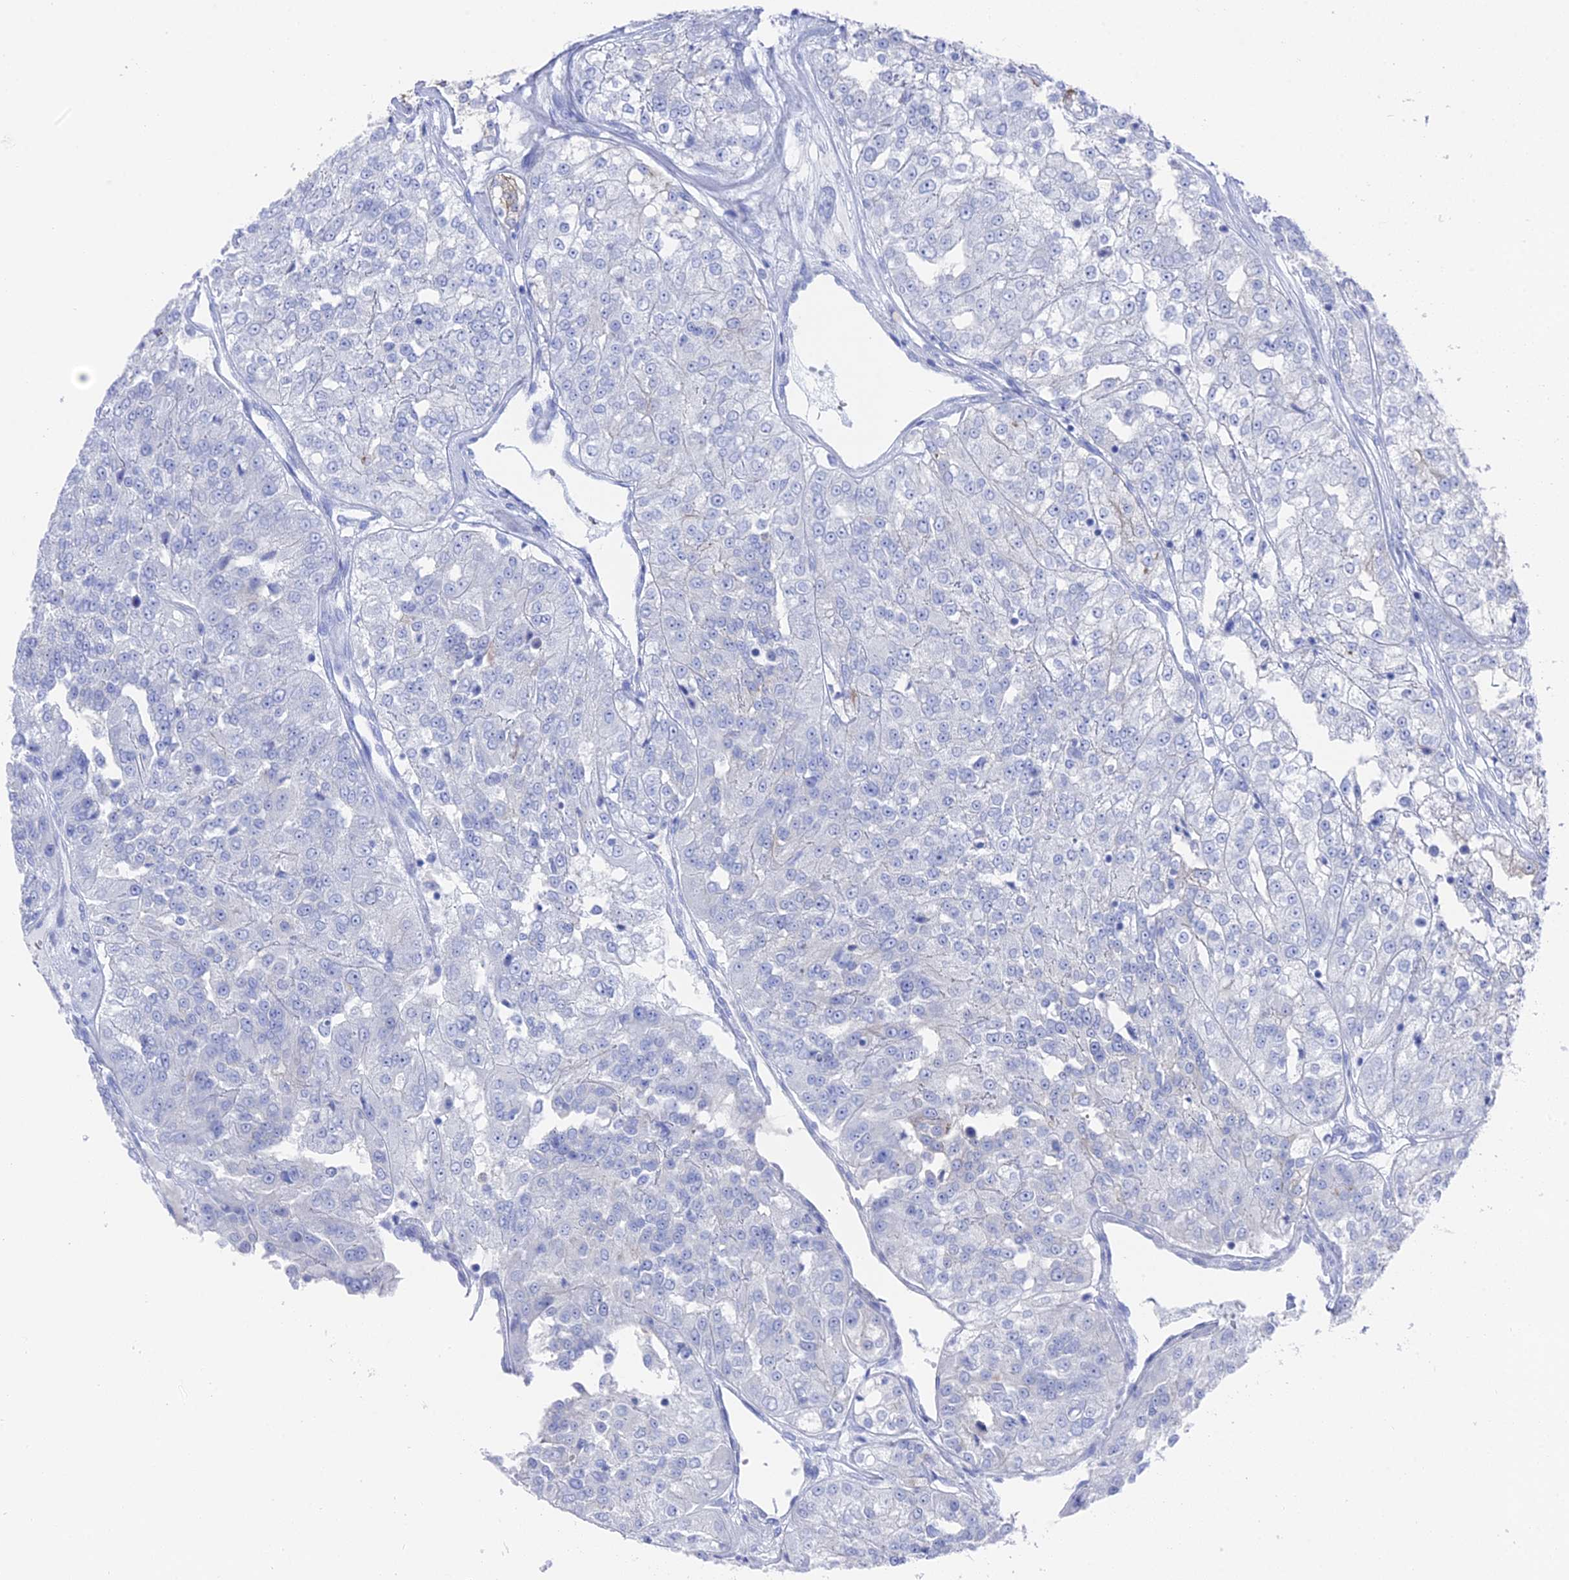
{"staining": {"intensity": "negative", "quantity": "none", "location": "none"}, "tissue": "renal cancer", "cell_type": "Tumor cells", "image_type": "cancer", "snomed": [{"axis": "morphology", "description": "Adenocarcinoma, NOS"}, {"axis": "topography", "description": "Kidney"}], "caption": "A photomicrograph of renal cancer stained for a protein shows no brown staining in tumor cells. (DAB (3,3'-diaminobenzidine) immunohistochemistry (IHC), high magnification).", "gene": "ENPP3", "patient": {"sex": "female", "age": 63}}